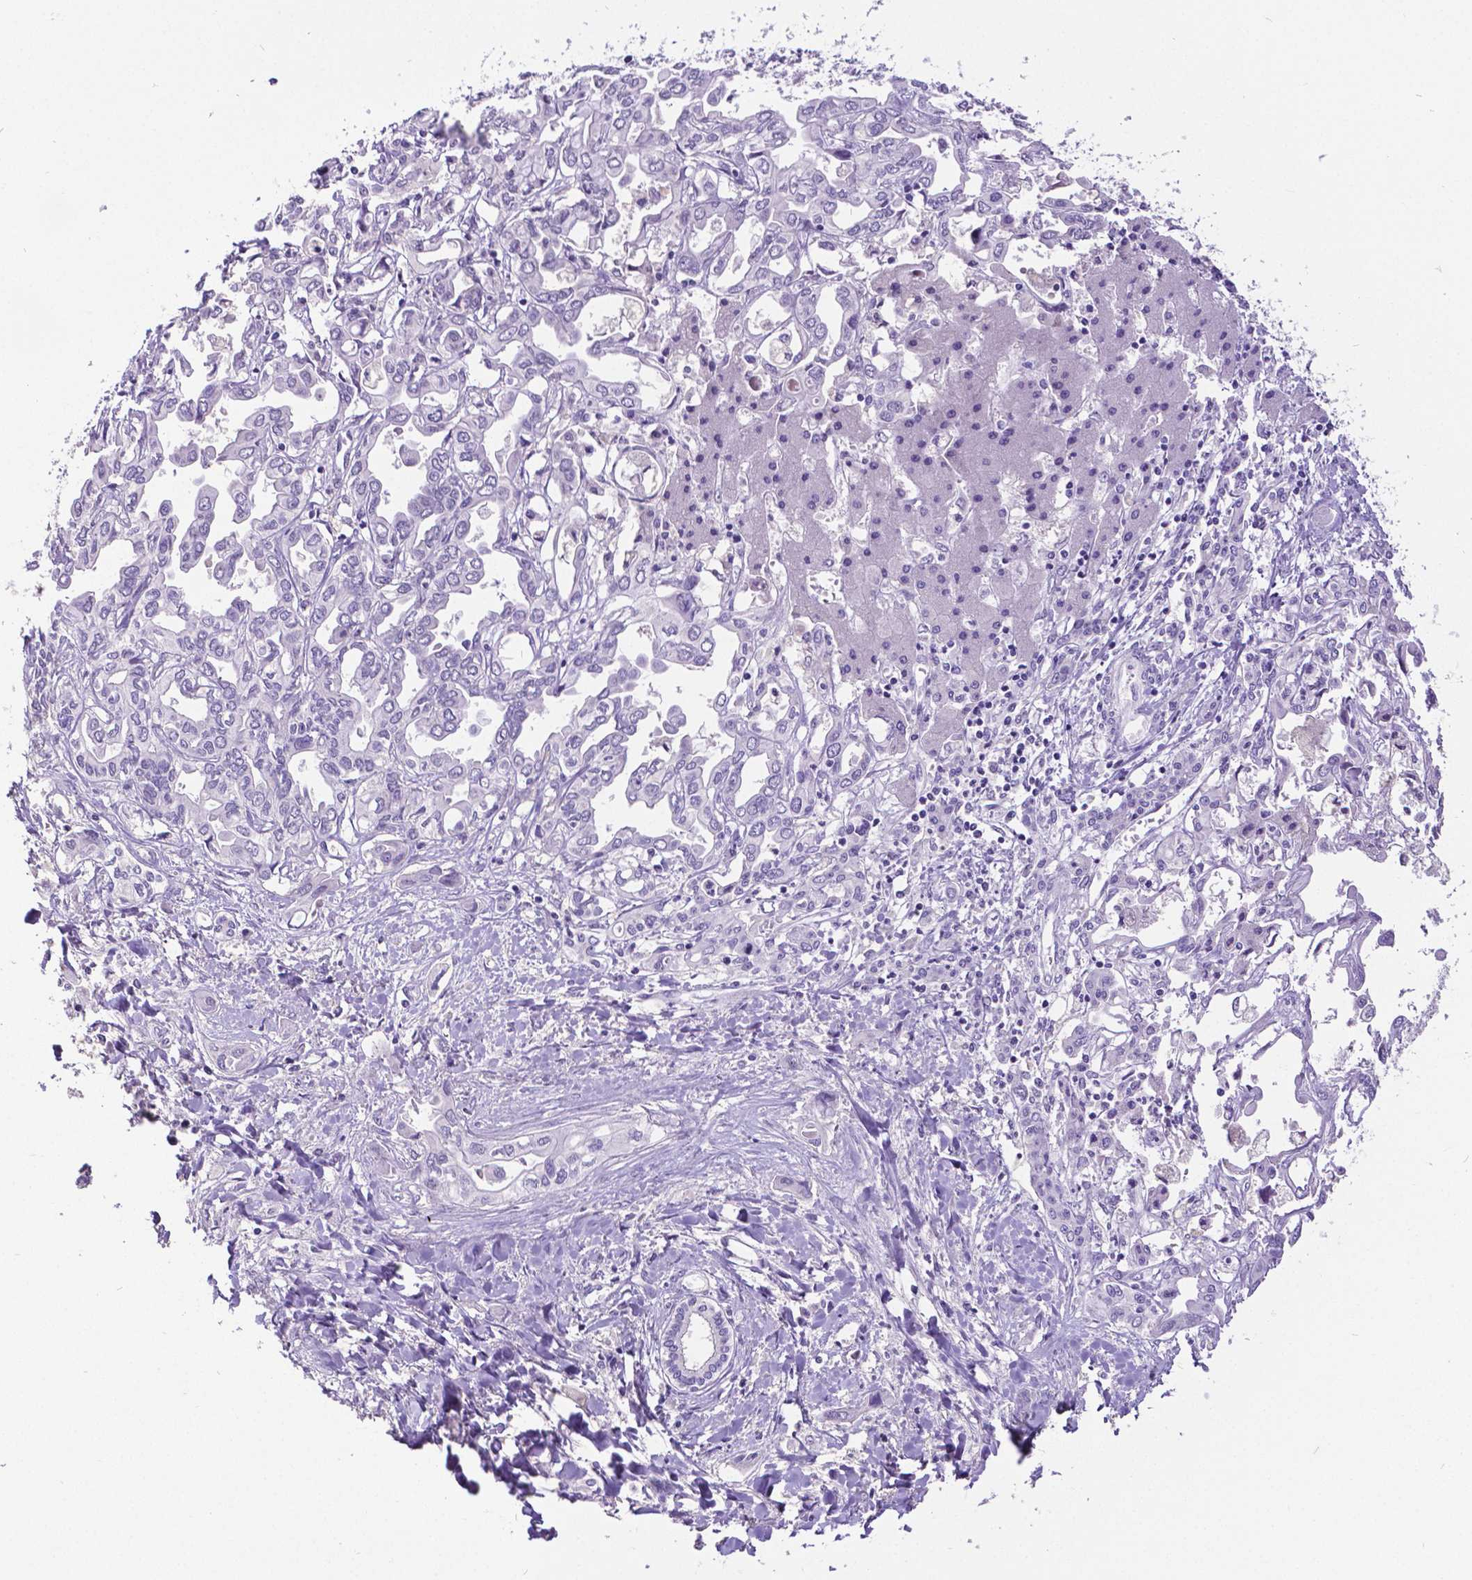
{"staining": {"intensity": "negative", "quantity": "none", "location": "none"}, "tissue": "liver cancer", "cell_type": "Tumor cells", "image_type": "cancer", "snomed": [{"axis": "morphology", "description": "Cholangiocarcinoma"}, {"axis": "topography", "description": "Liver"}], "caption": "High magnification brightfield microscopy of liver cholangiocarcinoma stained with DAB (brown) and counterstained with hematoxylin (blue): tumor cells show no significant expression. (DAB immunohistochemistry visualized using brightfield microscopy, high magnification).", "gene": "SATB2", "patient": {"sex": "female", "age": 64}}